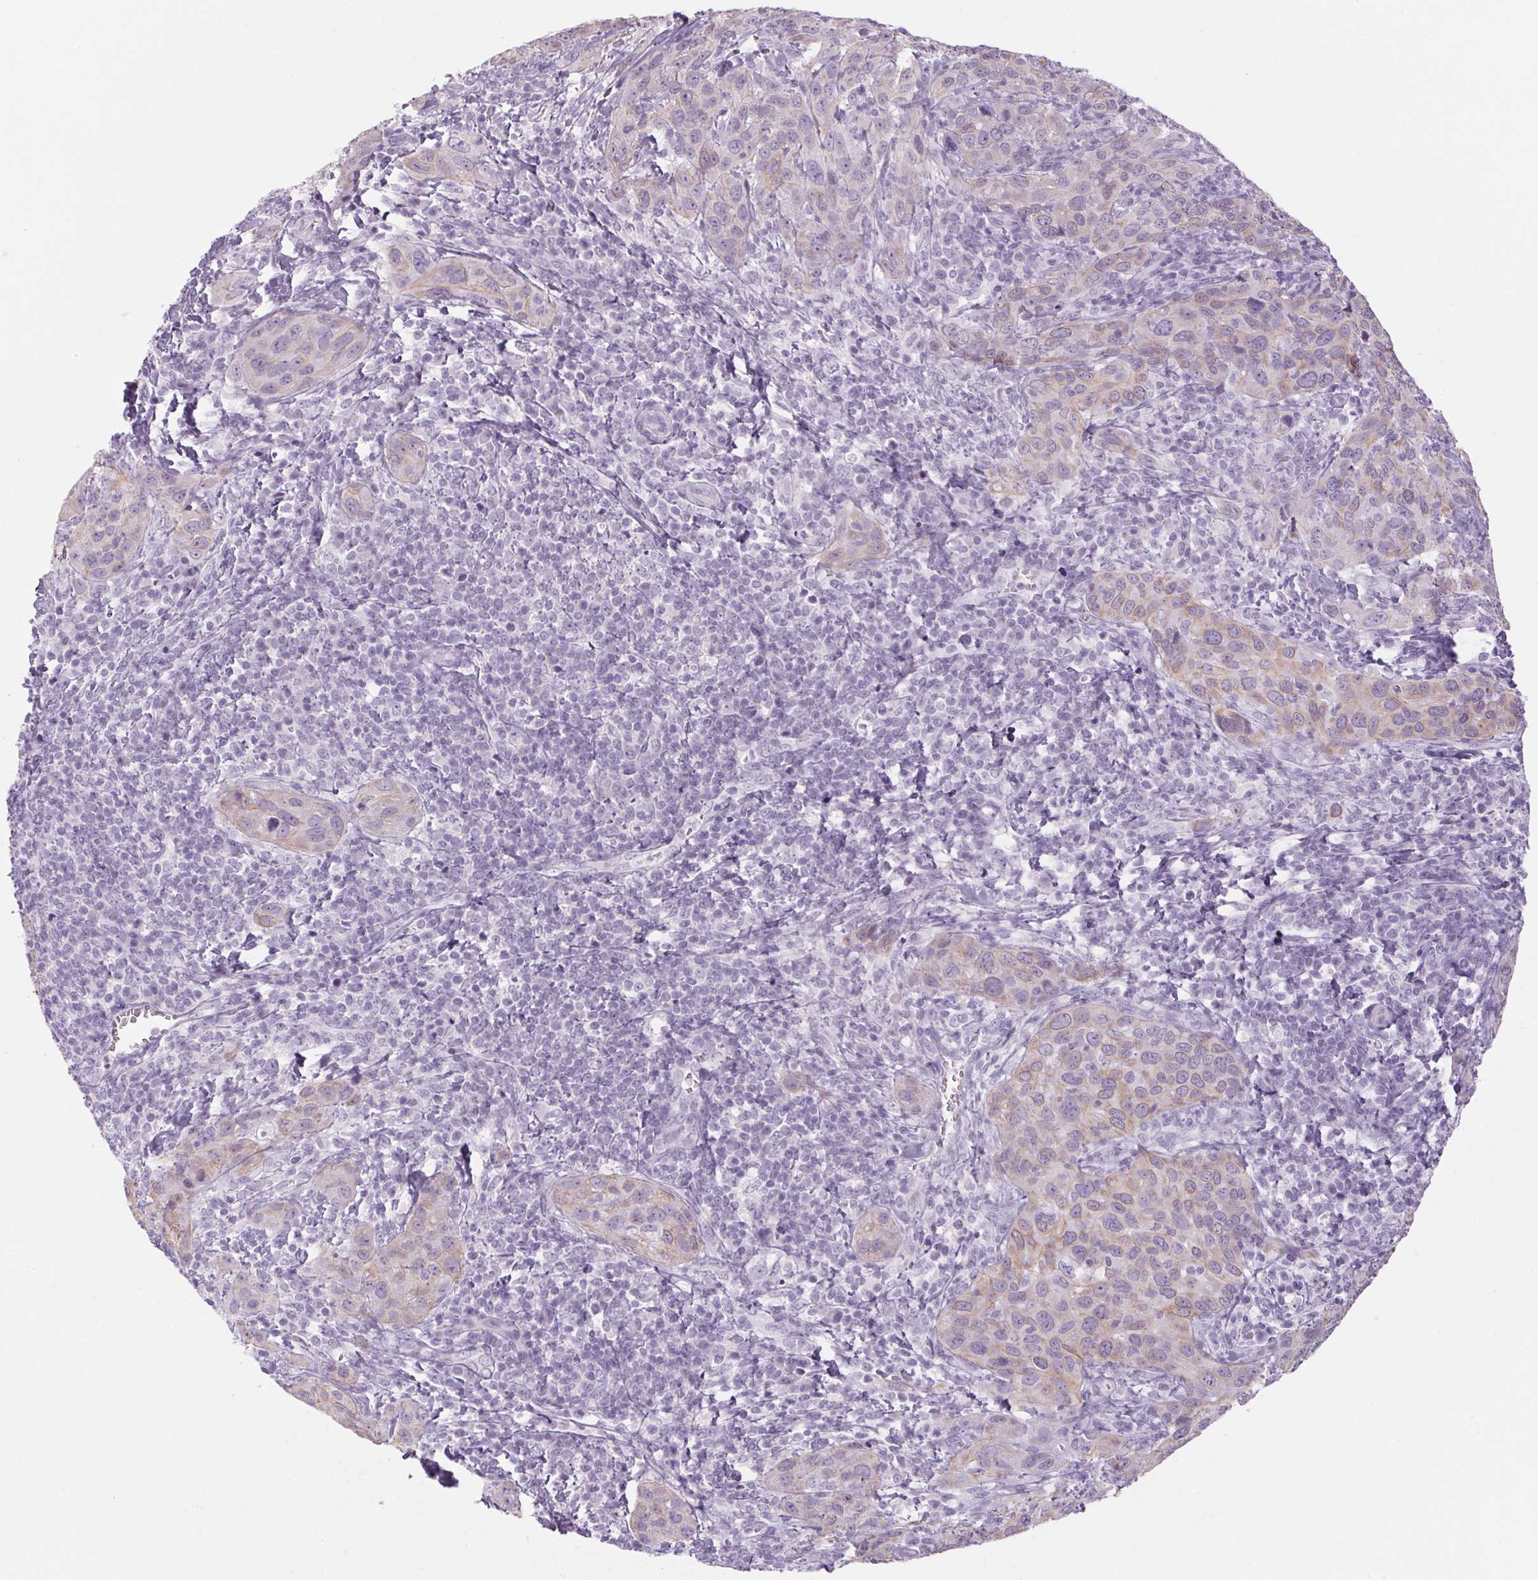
{"staining": {"intensity": "weak", "quantity": "<25%", "location": "cytoplasmic/membranous"}, "tissue": "cervical cancer", "cell_type": "Tumor cells", "image_type": "cancer", "snomed": [{"axis": "morphology", "description": "Normal tissue, NOS"}, {"axis": "morphology", "description": "Squamous cell carcinoma, NOS"}, {"axis": "topography", "description": "Cervix"}], "caption": "This micrograph is of squamous cell carcinoma (cervical) stained with immunohistochemistry to label a protein in brown with the nuclei are counter-stained blue. There is no positivity in tumor cells. (DAB (3,3'-diaminobenzidine) immunohistochemistry (IHC) with hematoxylin counter stain).", "gene": "RPTN", "patient": {"sex": "female", "age": 51}}